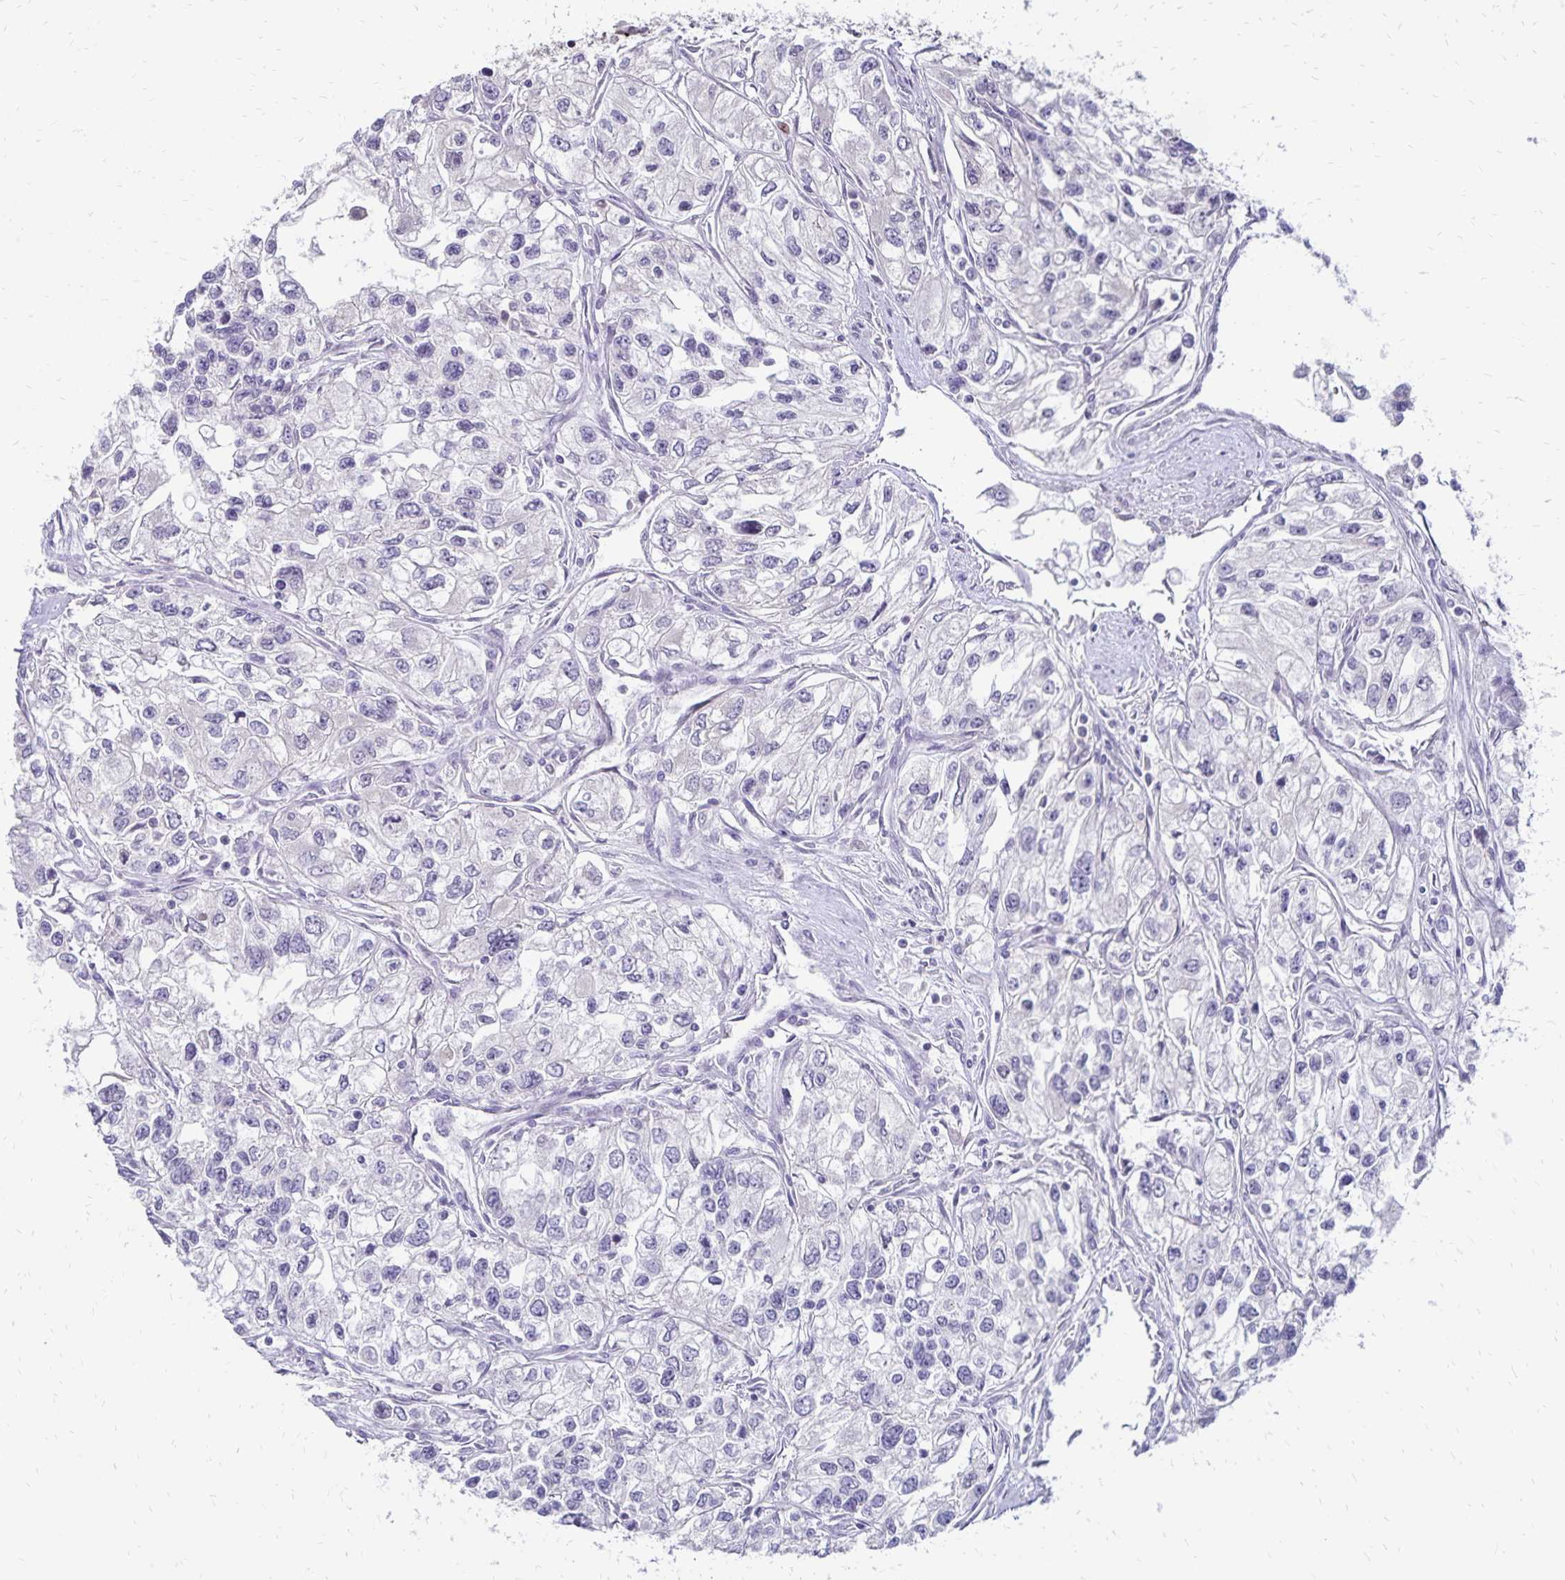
{"staining": {"intensity": "negative", "quantity": "none", "location": "none"}, "tissue": "renal cancer", "cell_type": "Tumor cells", "image_type": "cancer", "snomed": [{"axis": "morphology", "description": "Adenocarcinoma, NOS"}, {"axis": "topography", "description": "Kidney"}], "caption": "A micrograph of human renal cancer (adenocarcinoma) is negative for staining in tumor cells. (DAB IHC with hematoxylin counter stain).", "gene": "POLB", "patient": {"sex": "female", "age": 59}}